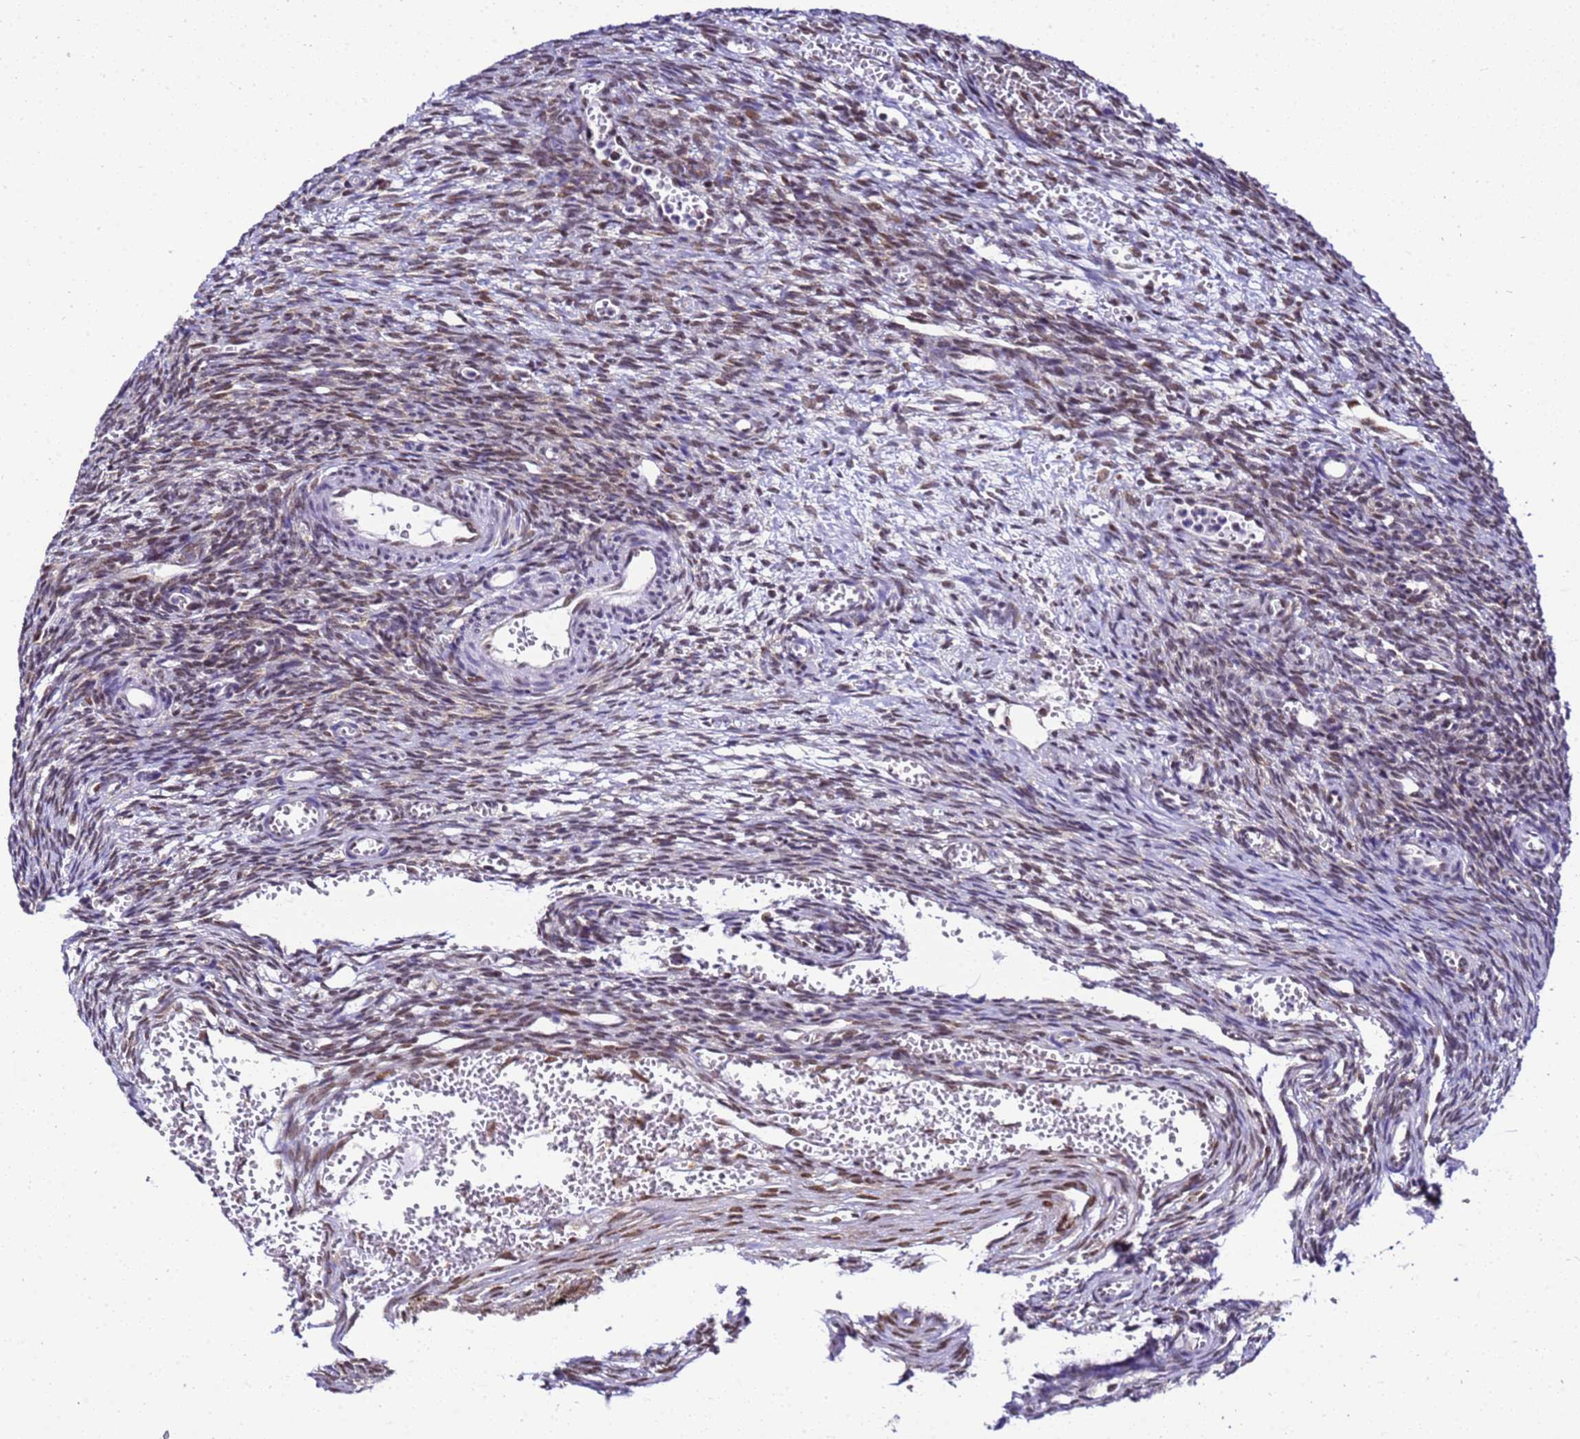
{"staining": {"intensity": "weak", "quantity": "<25%", "location": "nuclear"}, "tissue": "ovary", "cell_type": "Ovarian stroma cells", "image_type": "normal", "snomed": [{"axis": "morphology", "description": "Normal tissue, NOS"}, {"axis": "topography", "description": "Ovary"}], "caption": "Immunohistochemistry (IHC) of benign human ovary reveals no staining in ovarian stroma cells.", "gene": "SMN1", "patient": {"sex": "female", "age": 39}}